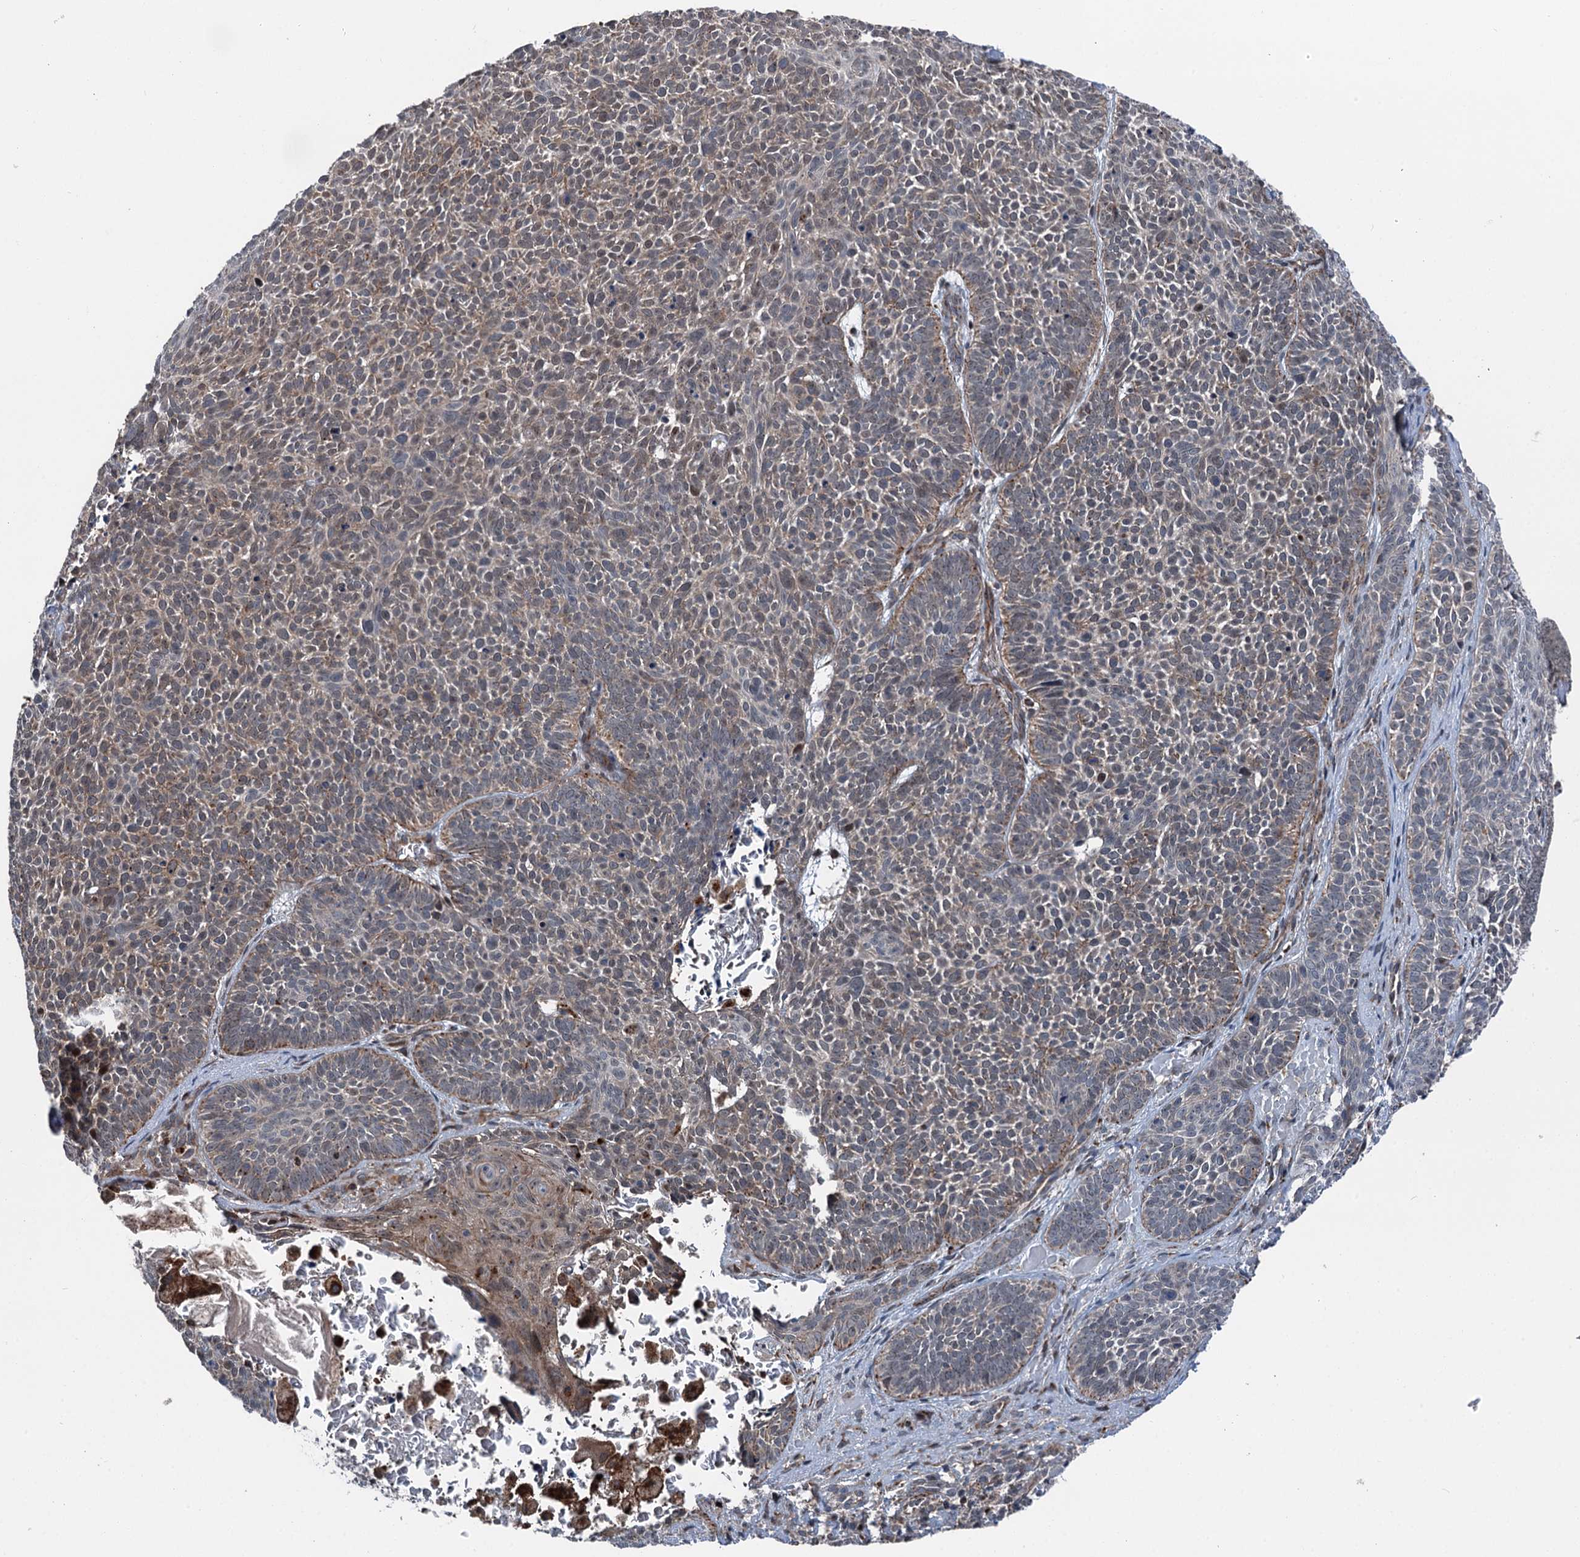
{"staining": {"intensity": "weak", "quantity": "25%-75%", "location": "cytoplasmic/membranous"}, "tissue": "skin cancer", "cell_type": "Tumor cells", "image_type": "cancer", "snomed": [{"axis": "morphology", "description": "Basal cell carcinoma"}, {"axis": "topography", "description": "Skin"}], "caption": "There is low levels of weak cytoplasmic/membranous staining in tumor cells of basal cell carcinoma (skin), as demonstrated by immunohistochemical staining (brown color).", "gene": "POLR1D", "patient": {"sex": "male", "age": 85}}